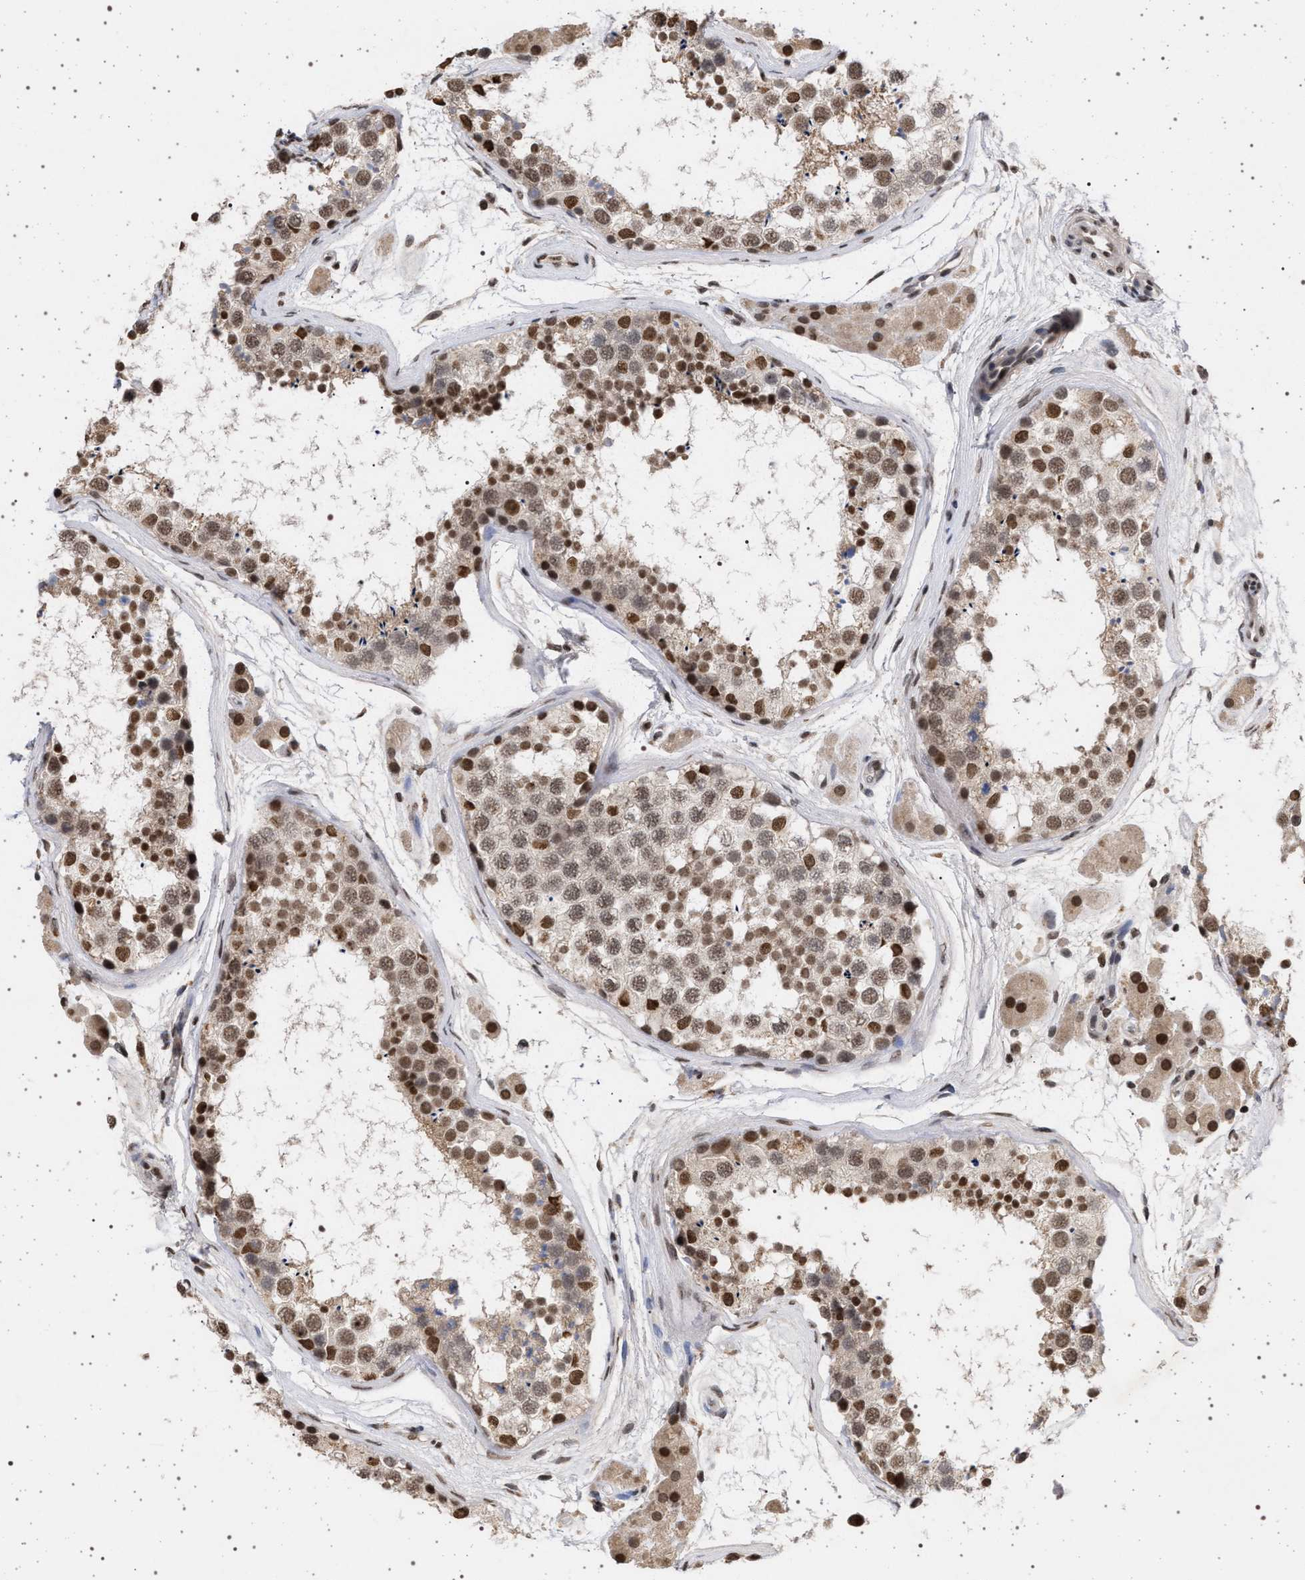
{"staining": {"intensity": "strong", "quantity": ">75%", "location": "nuclear"}, "tissue": "testis", "cell_type": "Cells in seminiferous ducts", "image_type": "normal", "snomed": [{"axis": "morphology", "description": "Normal tissue, NOS"}, {"axis": "topography", "description": "Testis"}], "caption": "Immunohistochemistry (IHC) staining of benign testis, which reveals high levels of strong nuclear expression in about >75% of cells in seminiferous ducts indicating strong nuclear protein positivity. The staining was performed using DAB (3,3'-diaminobenzidine) (brown) for protein detection and nuclei were counterstained in hematoxylin (blue).", "gene": "PHF12", "patient": {"sex": "male", "age": 56}}